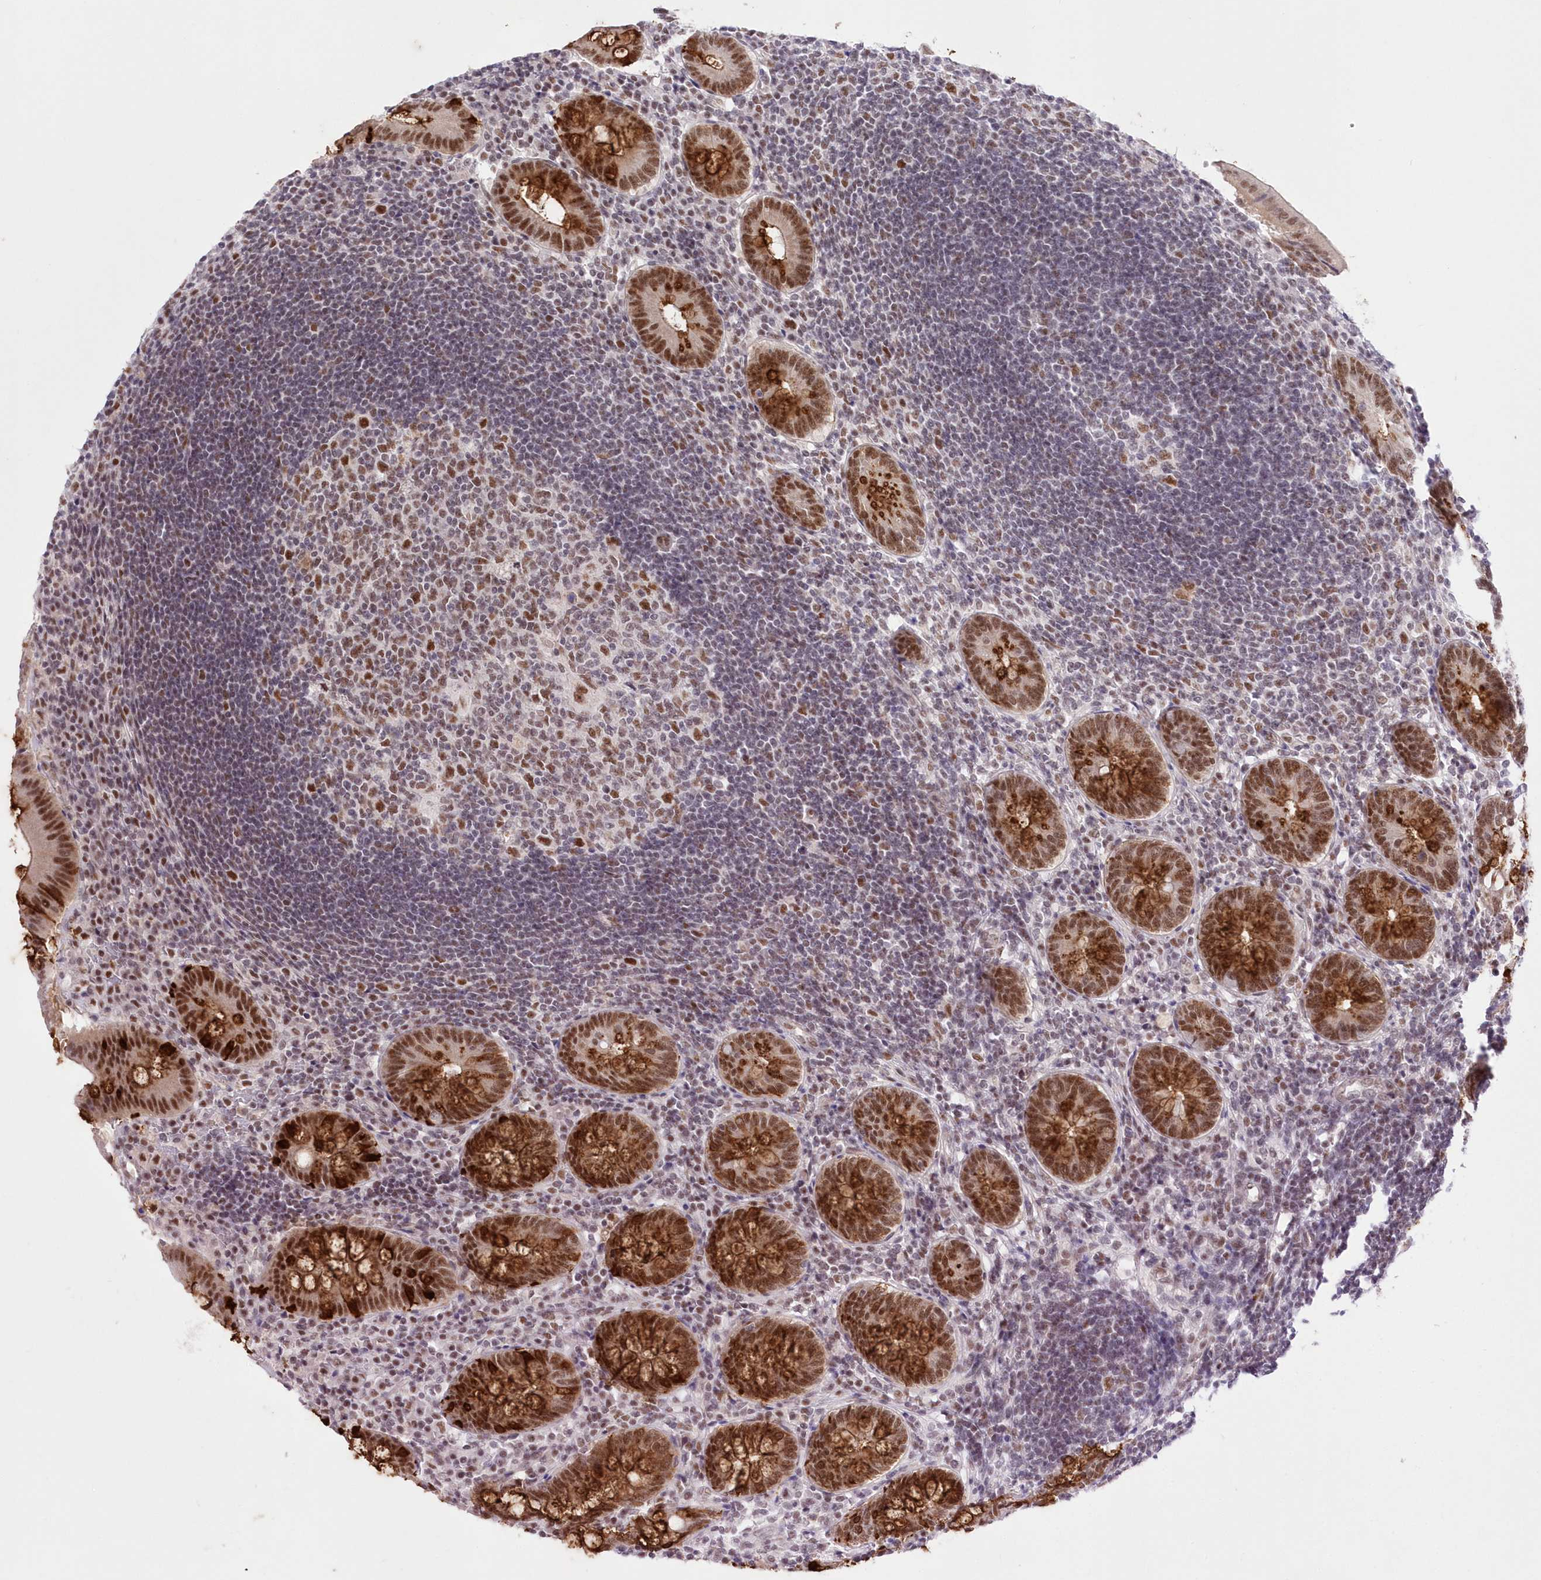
{"staining": {"intensity": "strong", "quantity": ">75%", "location": "cytoplasmic/membranous,nuclear"}, "tissue": "appendix", "cell_type": "Glandular cells", "image_type": "normal", "snomed": [{"axis": "morphology", "description": "Normal tissue, NOS"}, {"axis": "topography", "description": "Appendix"}], "caption": "Immunohistochemistry of normal appendix exhibits high levels of strong cytoplasmic/membranous,nuclear expression in approximately >75% of glandular cells.", "gene": "NSUN2", "patient": {"sex": "female", "age": 54}}